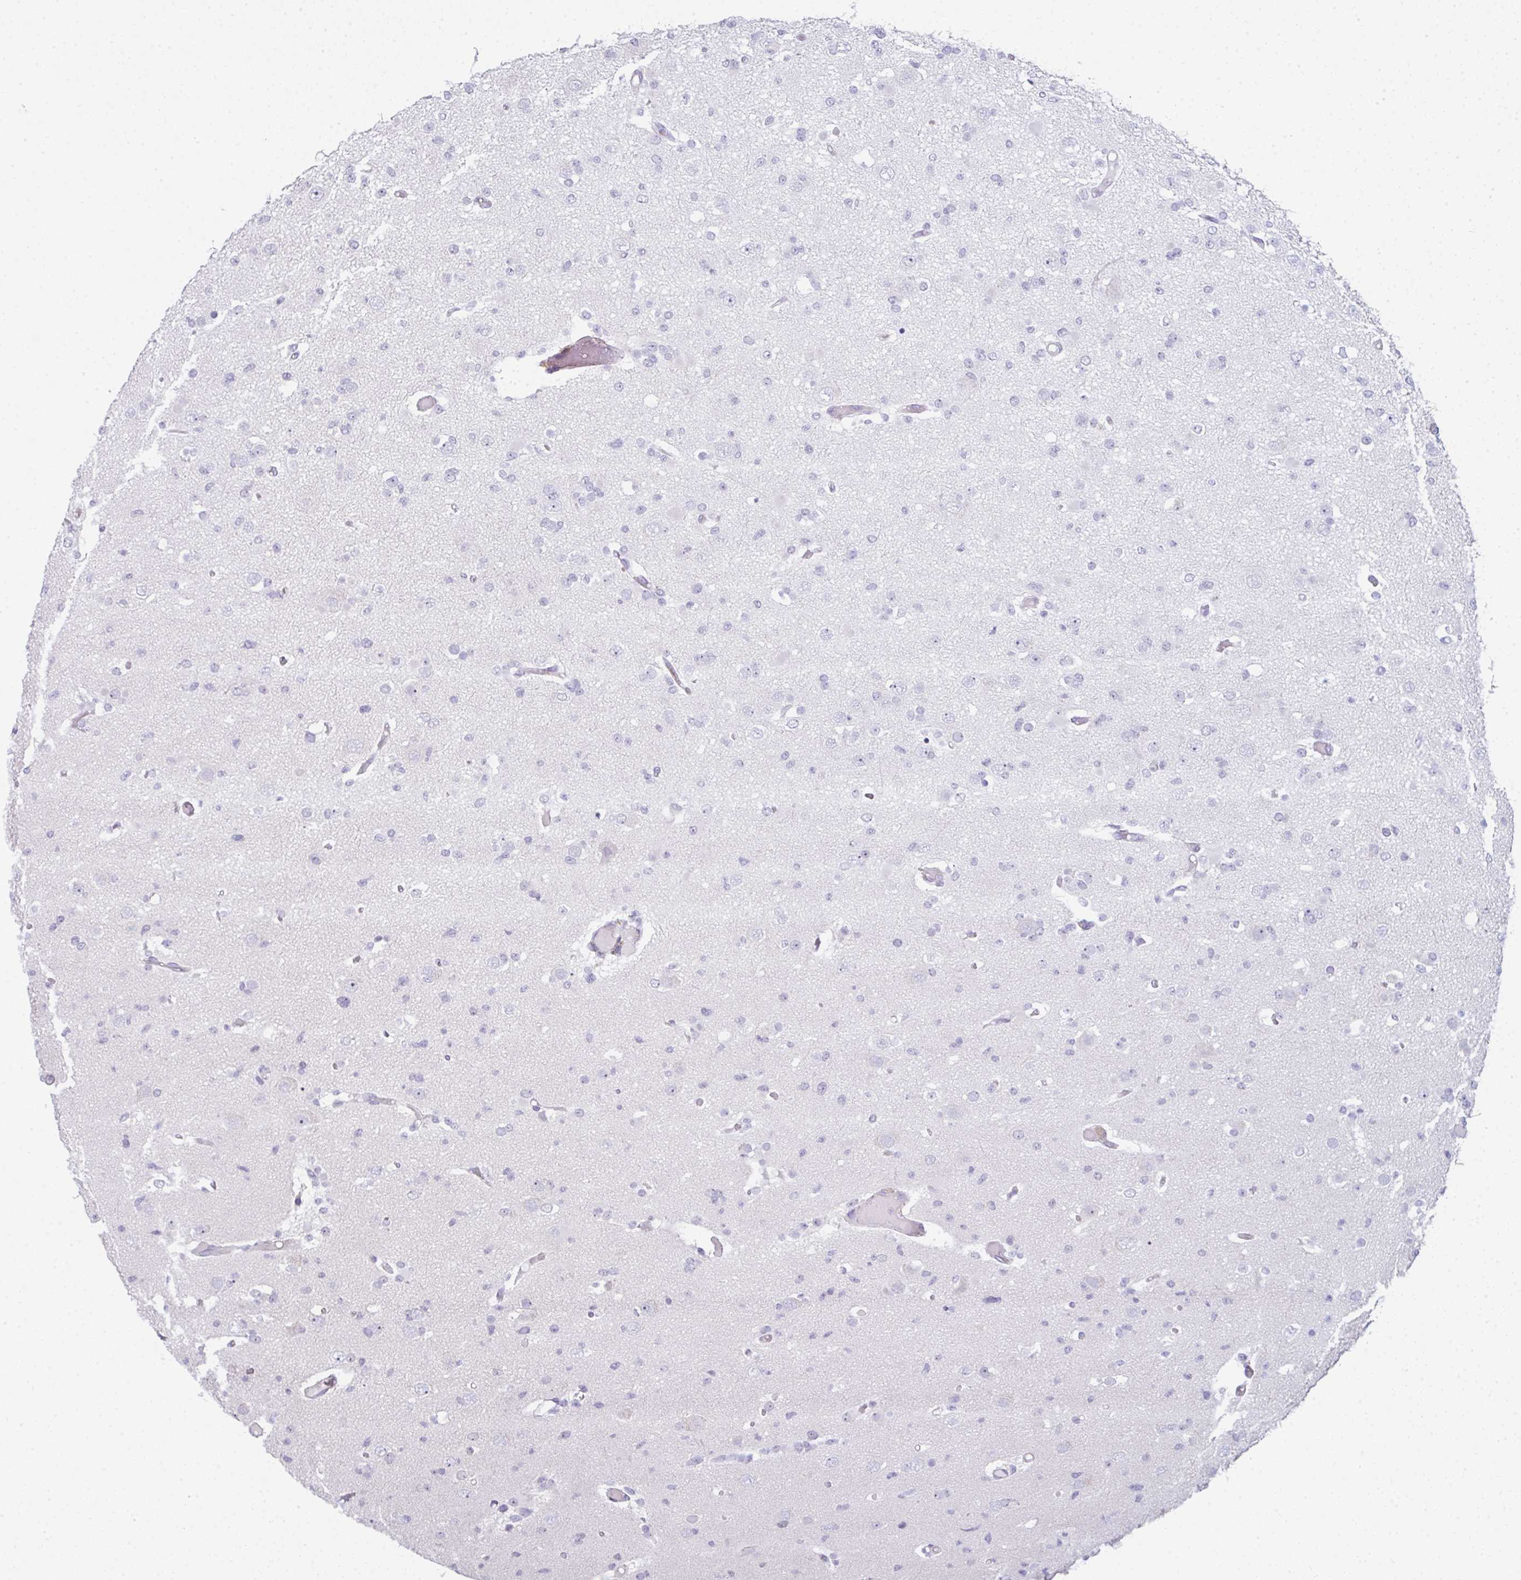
{"staining": {"intensity": "negative", "quantity": "none", "location": "none"}, "tissue": "glioma", "cell_type": "Tumor cells", "image_type": "cancer", "snomed": [{"axis": "morphology", "description": "Glioma, malignant, Low grade"}, {"axis": "topography", "description": "Brain"}], "caption": "Immunohistochemistry of human malignant glioma (low-grade) shows no positivity in tumor cells.", "gene": "CD80", "patient": {"sex": "female", "age": 22}}